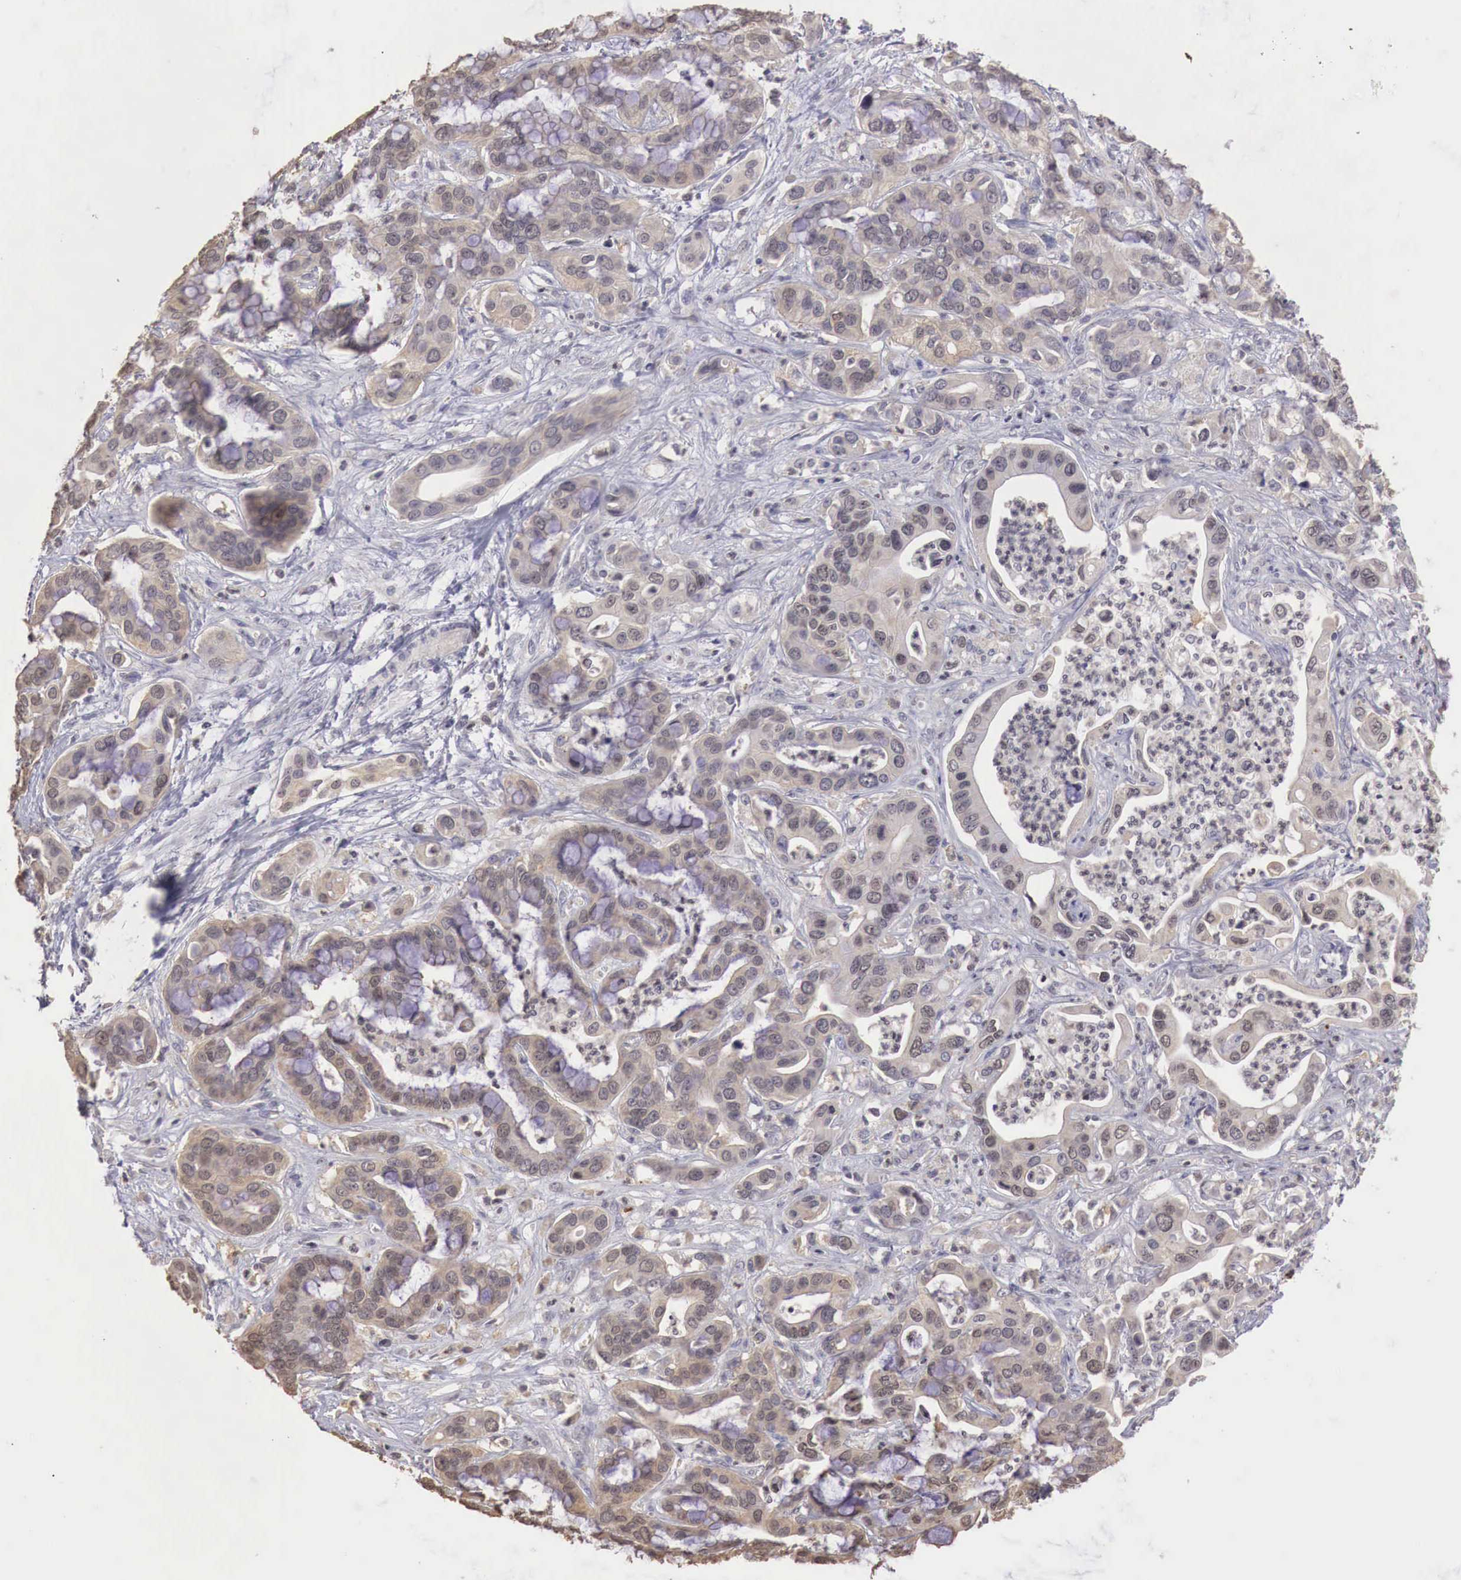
{"staining": {"intensity": "weak", "quantity": ">75%", "location": "cytoplasmic/membranous"}, "tissue": "liver cancer", "cell_type": "Tumor cells", "image_type": "cancer", "snomed": [{"axis": "morphology", "description": "Cholangiocarcinoma"}, {"axis": "topography", "description": "Liver"}], "caption": "Liver cancer stained with DAB (3,3'-diaminobenzidine) immunohistochemistry reveals low levels of weak cytoplasmic/membranous staining in approximately >75% of tumor cells.", "gene": "TBC1D9", "patient": {"sex": "female", "age": 65}}